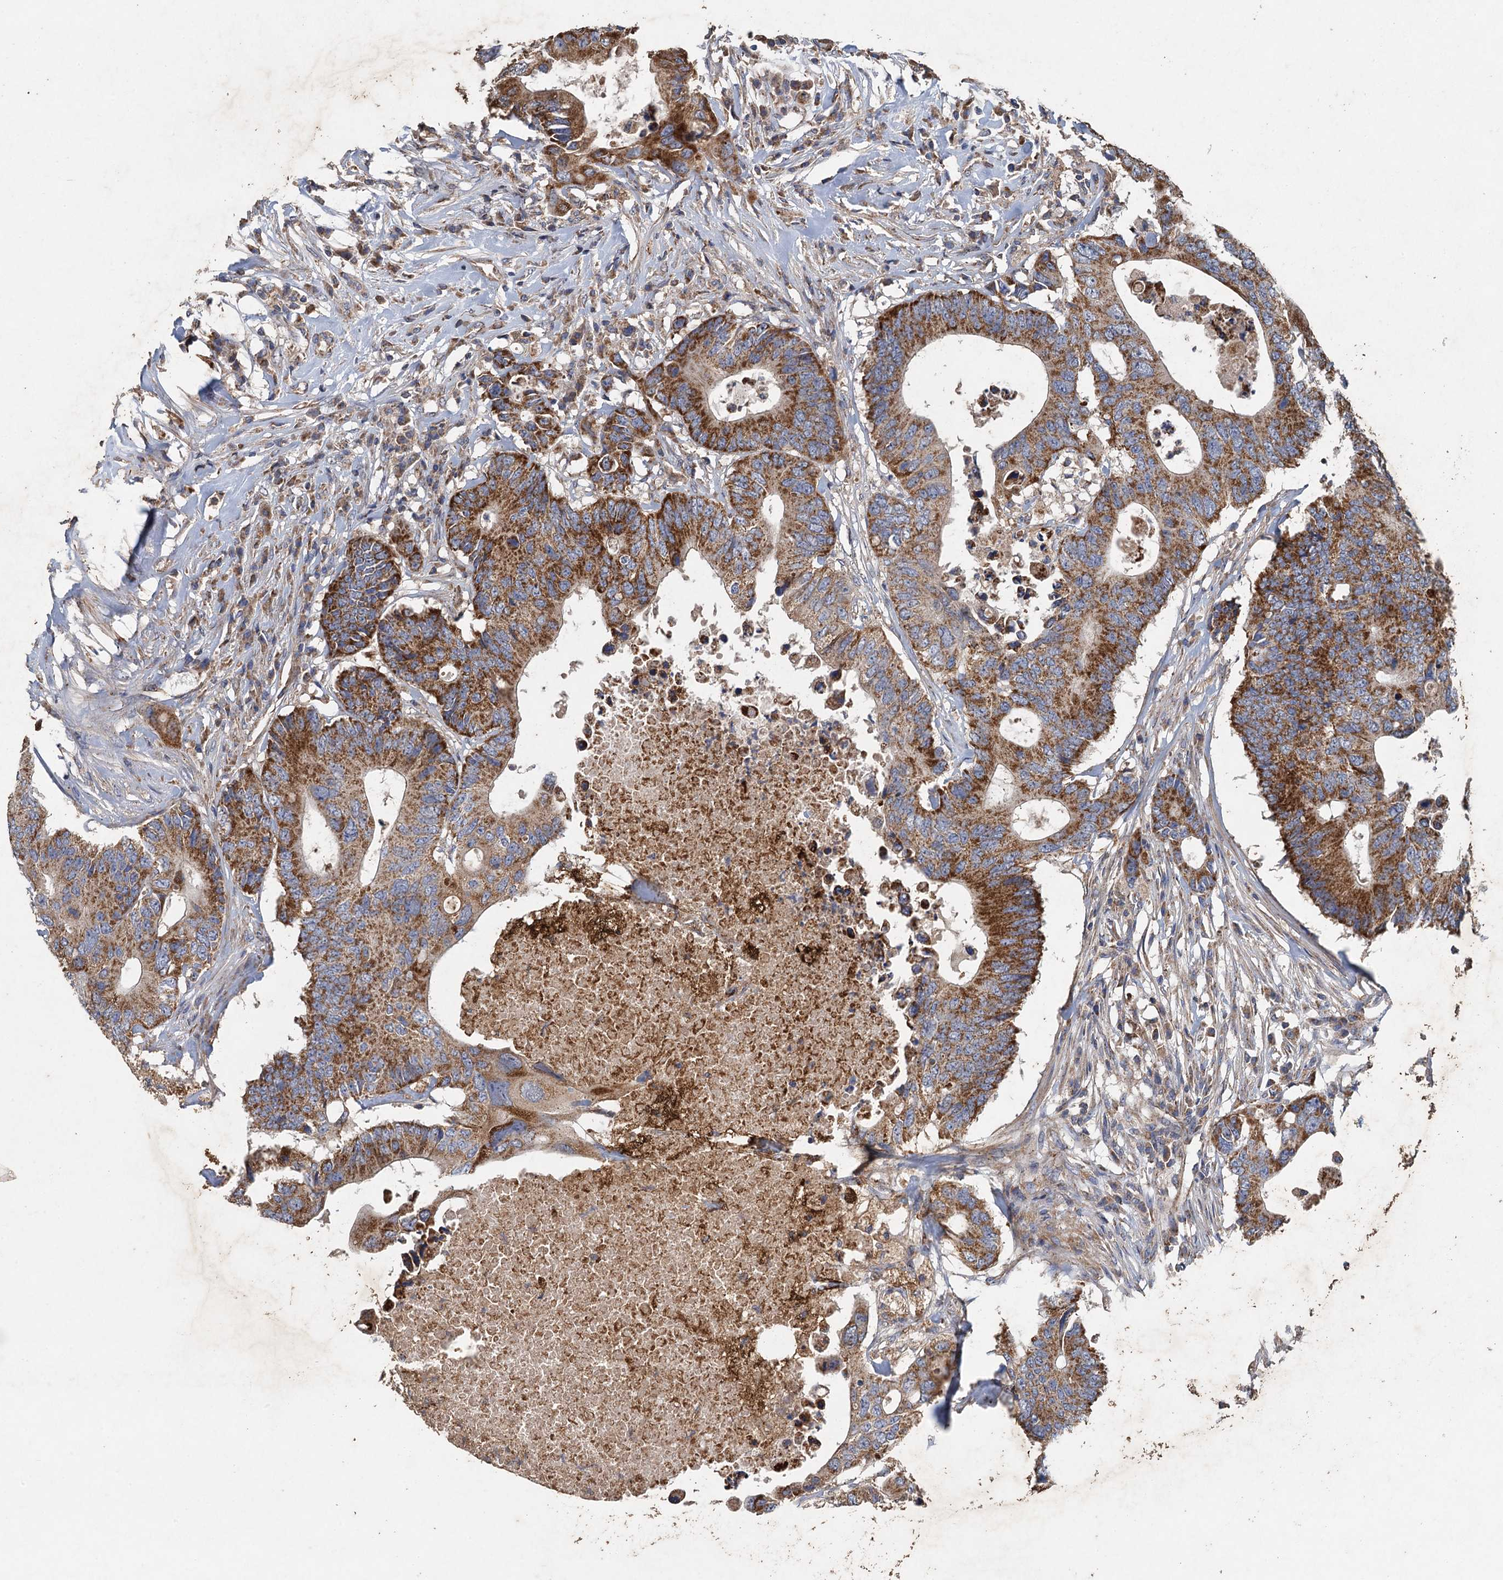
{"staining": {"intensity": "moderate", "quantity": ">75%", "location": "cytoplasmic/membranous"}, "tissue": "colorectal cancer", "cell_type": "Tumor cells", "image_type": "cancer", "snomed": [{"axis": "morphology", "description": "Adenocarcinoma, NOS"}, {"axis": "topography", "description": "Colon"}], "caption": "There is medium levels of moderate cytoplasmic/membranous staining in tumor cells of colorectal cancer (adenocarcinoma), as demonstrated by immunohistochemical staining (brown color).", "gene": "BCS1L", "patient": {"sex": "male", "age": 71}}